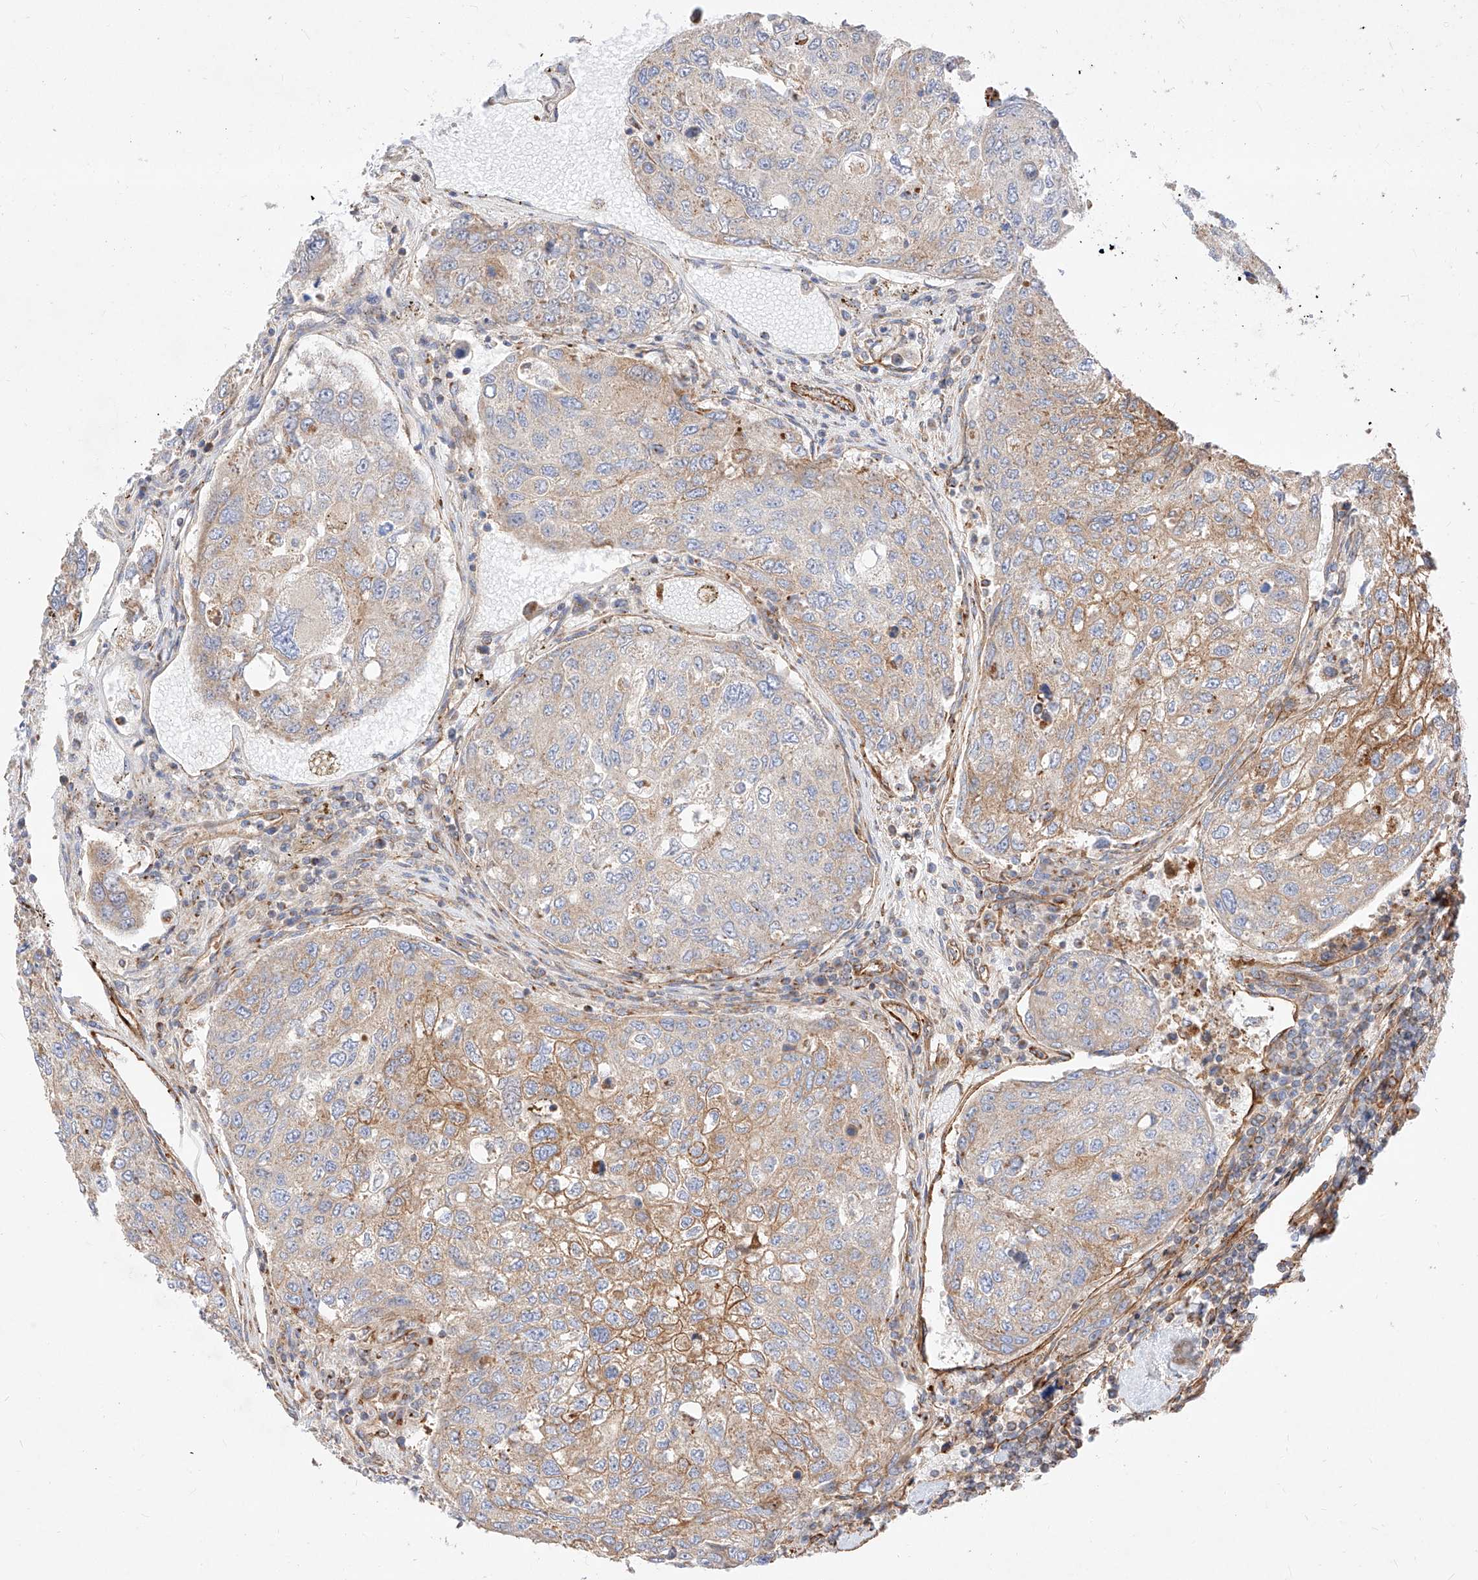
{"staining": {"intensity": "moderate", "quantity": "<25%", "location": "cytoplasmic/membranous"}, "tissue": "urothelial cancer", "cell_type": "Tumor cells", "image_type": "cancer", "snomed": [{"axis": "morphology", "description": "Urothelial carcinoma, High grade"}, {"axis": "topography", "description": "Lymph node"}, {"axis": "topography", "description": "Urinary bladder"}], "caption": "A histopathology image showing moderate cytoplasmic/membranous expression in approximately <25% of tumor cells in high-grade urothelial carcinoma, as visualized by brown immunohistochemical staining.", "gene": "CSGALNACT2", "patient": {"sex": "male", "age": 51}}